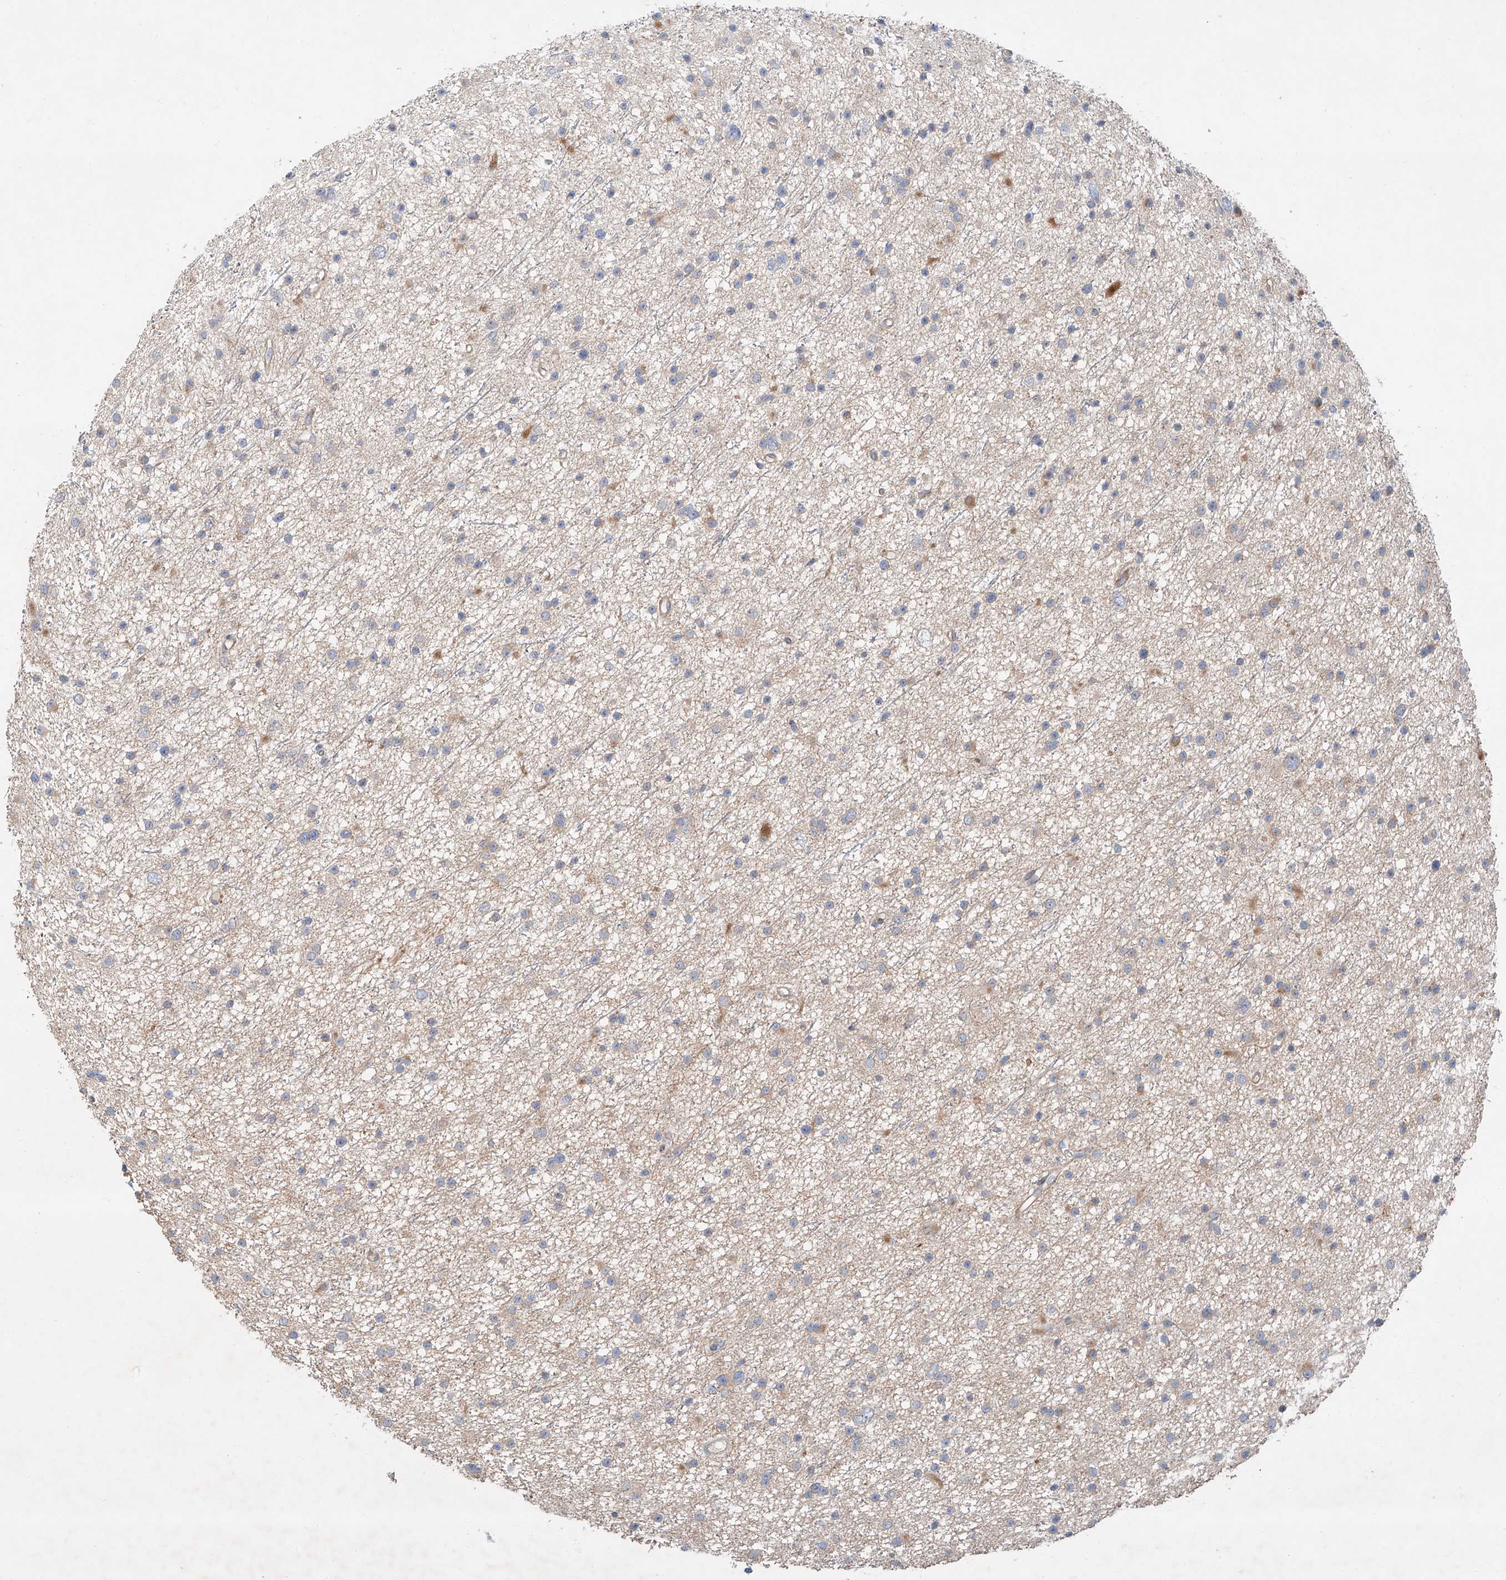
{"staining": {"intensity": "negative", "quantity": "none", "location": "none"}, "tissue": "glioma", "cell_type": "Tumor cells", "image_type": "cancer", "snomed": [{"axis": "morphology", "description": "Glioma, malignant, Low grade"}, {"axis": "topography", "description": "Cerebral cortex"}], "caption": "This is an immunohistochemistry image of glioma. There is no positivity in tumor cells.", "gene": "USF3", "patient": {"sex": "female", "age": 39}}